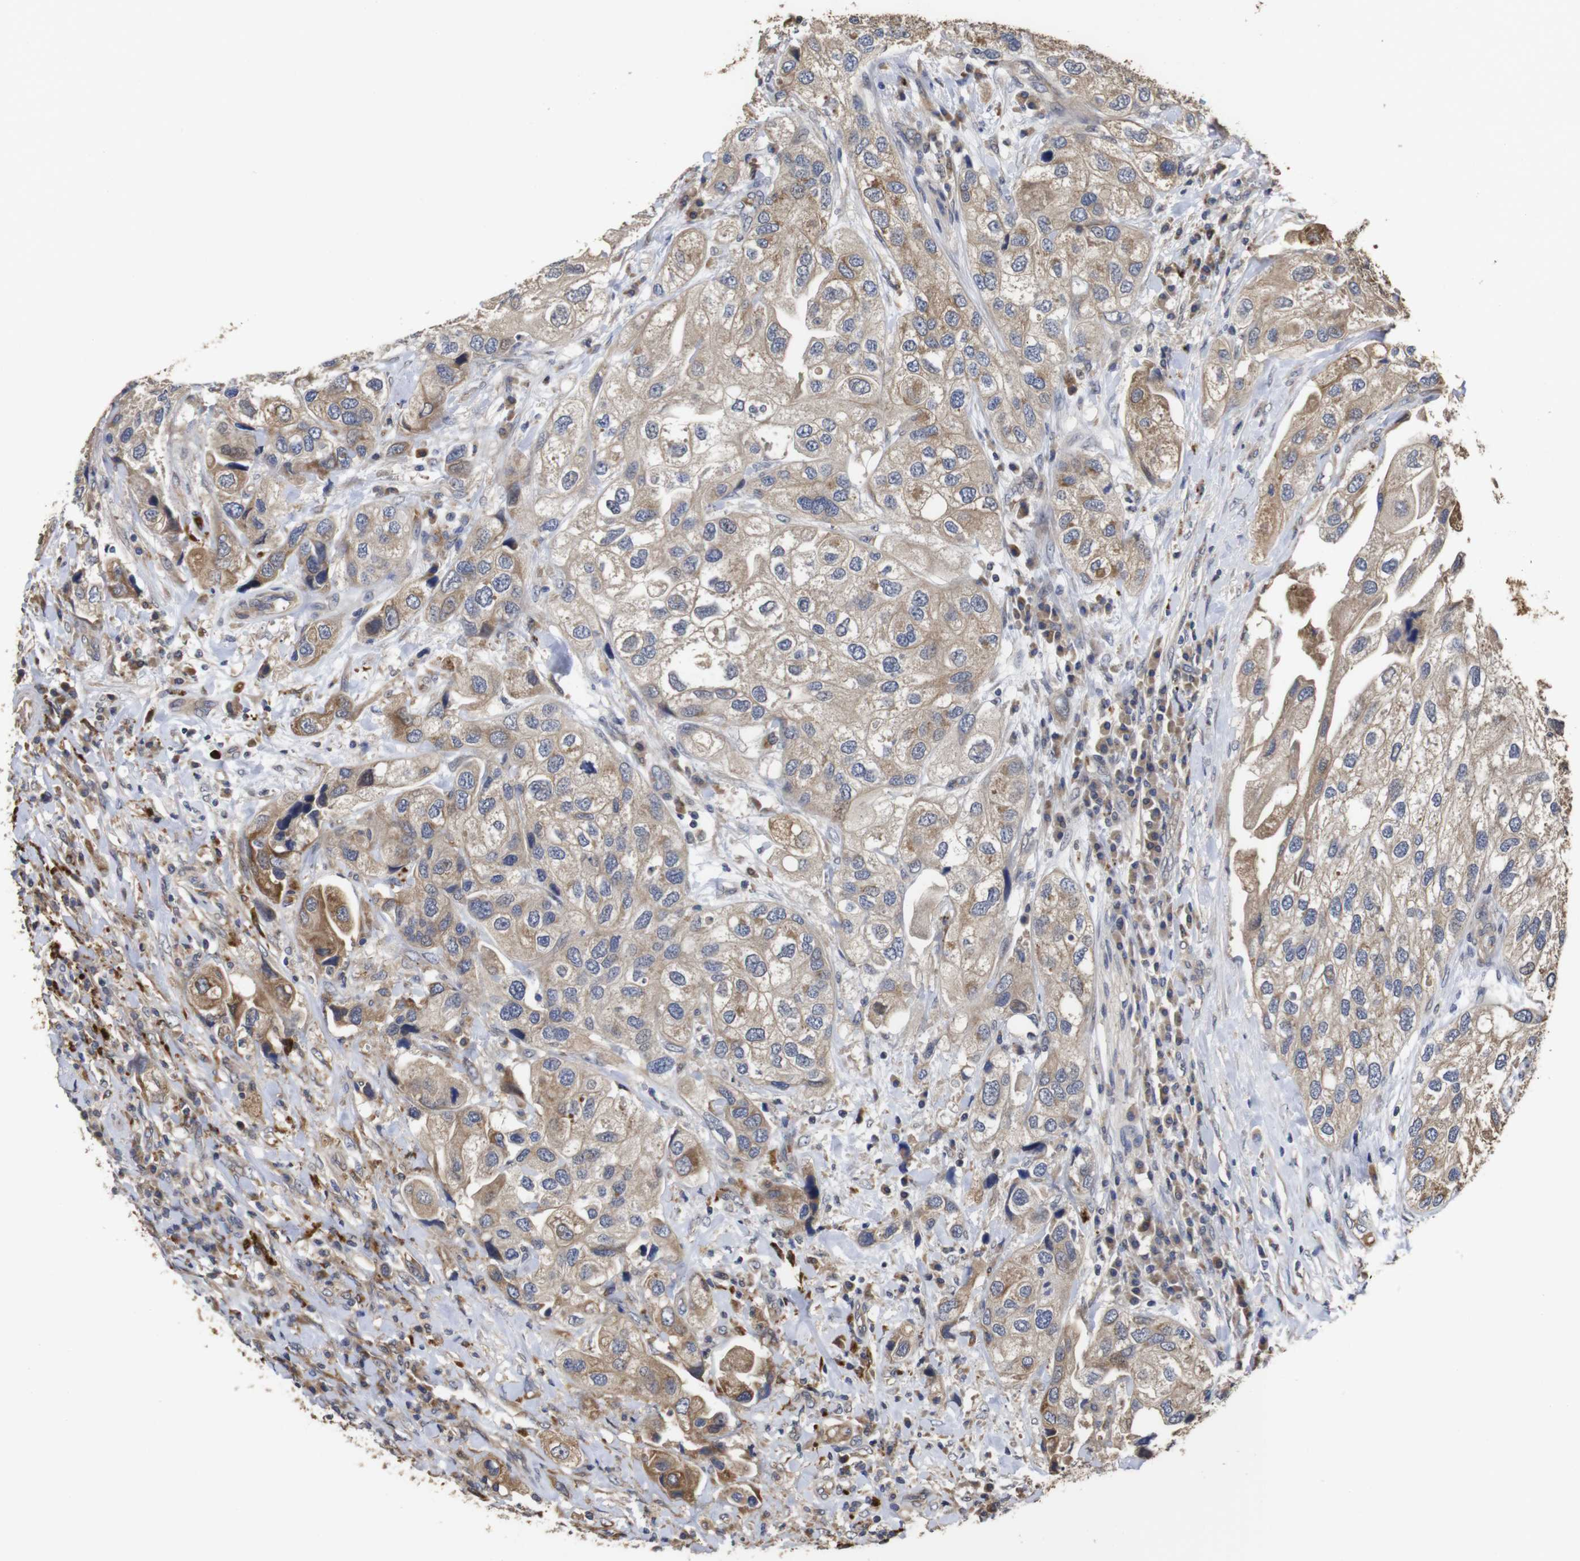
{"staining": {"intensity": "moderate", "quantity": "25%-75%", "location": "cytoplasmic/membranous"}, "tissue": "urothelial cancer", "cell_type": "Tumor cells", "image_type": "cancer", "snomed": [{"axis": "morphology", "description": "Urothelial carcinoma, High grade"}, {"axis": "topography", "description": "Urinary bladder"}], "caption": "A high-resolution micrograph shows IHC staining of urothelial carcinoma (high-grade), which demonstrates moderate cytoplasmic/membranous positivity in approximately 25%-75% of tumor cells.", "gene": "PTPN14", "patient": {"sex": "female", "age": 64}}